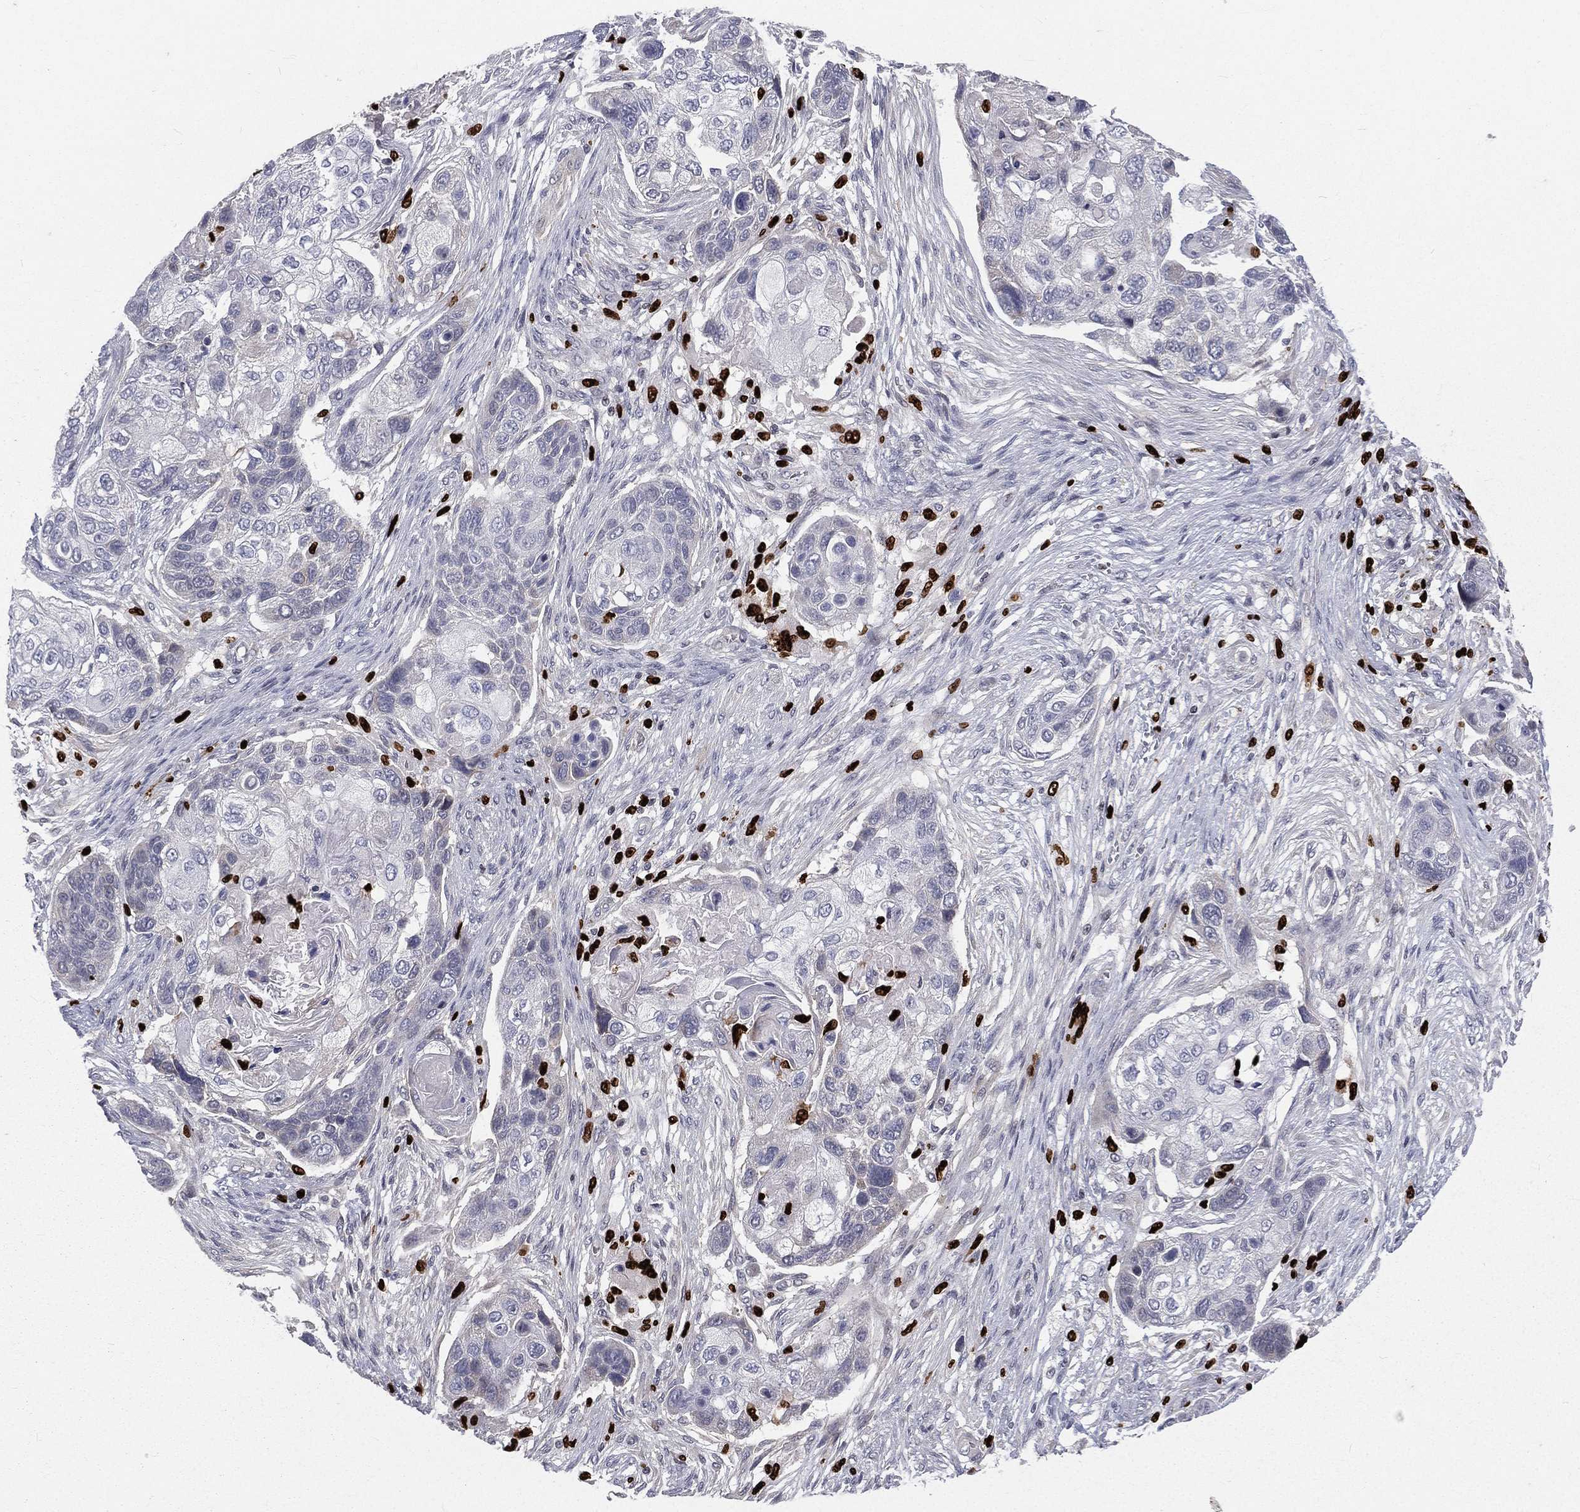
{"staining": {"intensity": "negative", "quantity": "none", "location": "none"}, "tissue": "lung cancer", "cell_type": "Tumor cells", "image_type": "cancer", "snomed": [{"axis": "morphology", "description": "Squamous cell carcinoma, NOS"}, {"axis": "topography", "description": "Lung"}], "caption": "Lung cancer (squamous cell carcinoma) stained for a protein using immunohistochemistry reveals no positivity tumor cells.", "gene": "MNDA", "patient": {"sex": "male", "age": 69}}